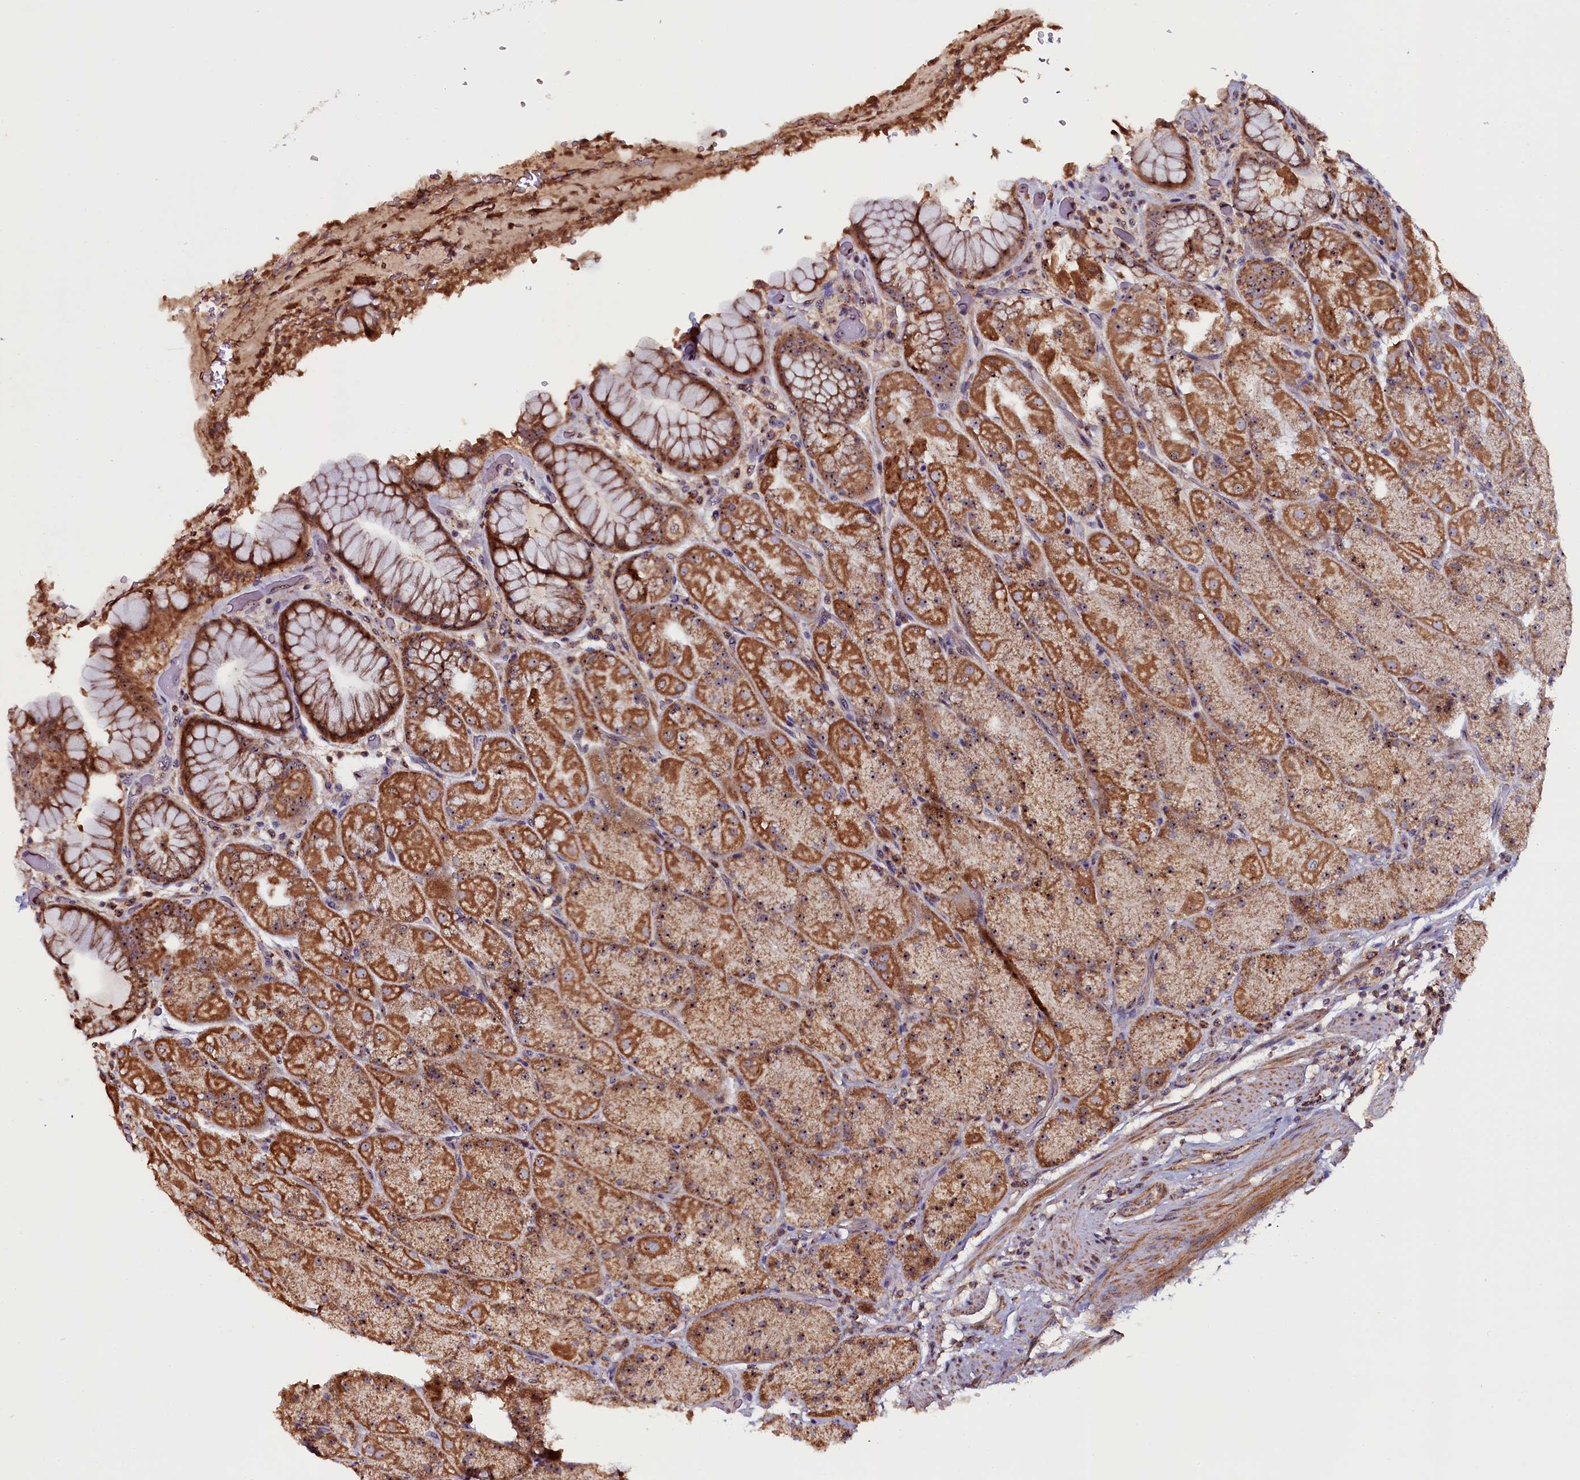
{"staining": {"intensity": "strong", "quantity": ">75%", "location": "cytoplasmic/membranous"}, "tissue": "stomach", "cell_type": "Glandular cells", "image_type": "normal", "snomed": [{"axis": "morphology", "description": "Normal tissue, NOS"}, {"axis": "topography", "description": "Stomach, upper"}, {"axis": "topography", "description": "Stomach, lower"}], "caption": "Protein analysis of normal stomach shows strong cytoplasmic/membranous expression in approximately >75% of glandular cells. The staining was performed using DAB to visualize the protein expression in brown, while the nuclei were stained in blue with hematoxylin (Magnification: 20x).", "gene": "NAA80", "patient": {"sex": "male", "age": 67}}